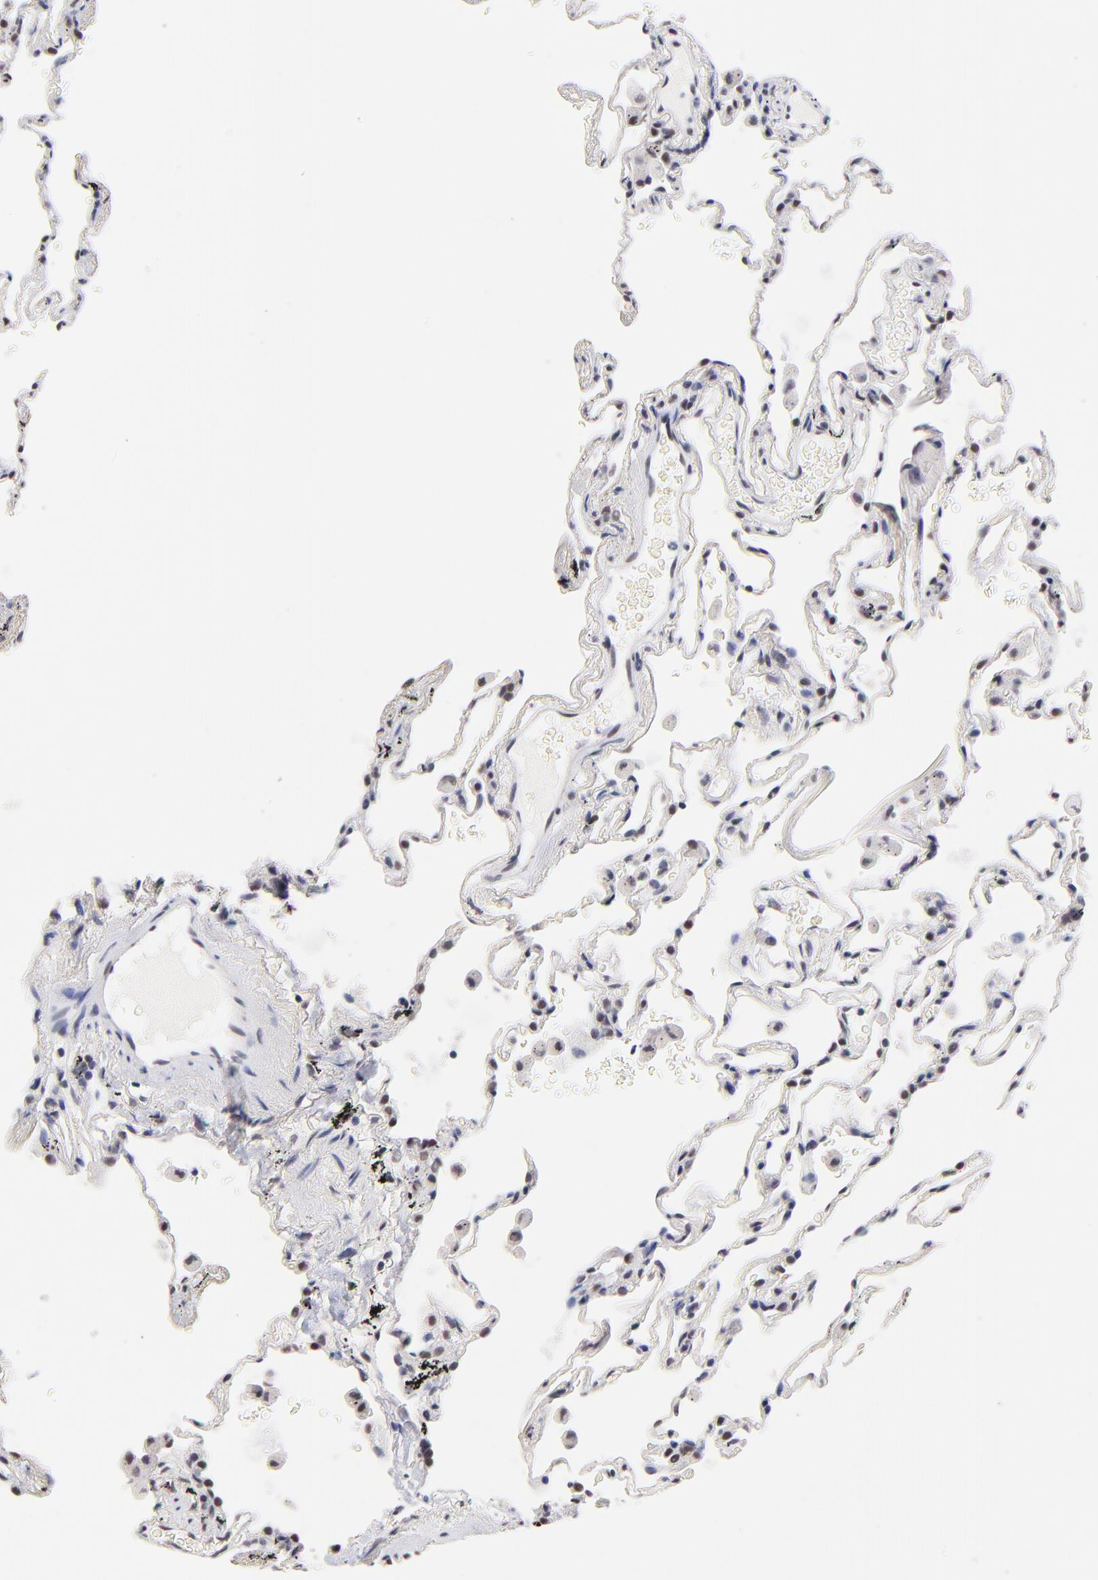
{"staining": {"intensity": "weak", "quantity": "<25%", "location": "nuclear"}, "tissue": "lung", "cell_type": "Alveolar cells", "image_type": "normal", "snomed": [{"axis": "morphology", "description": "Normal tissue, NOS"}, {"axis": "morphology", "description": "Inflammation, NOS"}, {"axis": "topography", "description": "Lung"}], "caption": "This is an IHC micrograph of unremarkable human lung. There is no expression in alveolar cells.", "gene": "ZNF74", "patient": {"sex": "male", "age": 69}}